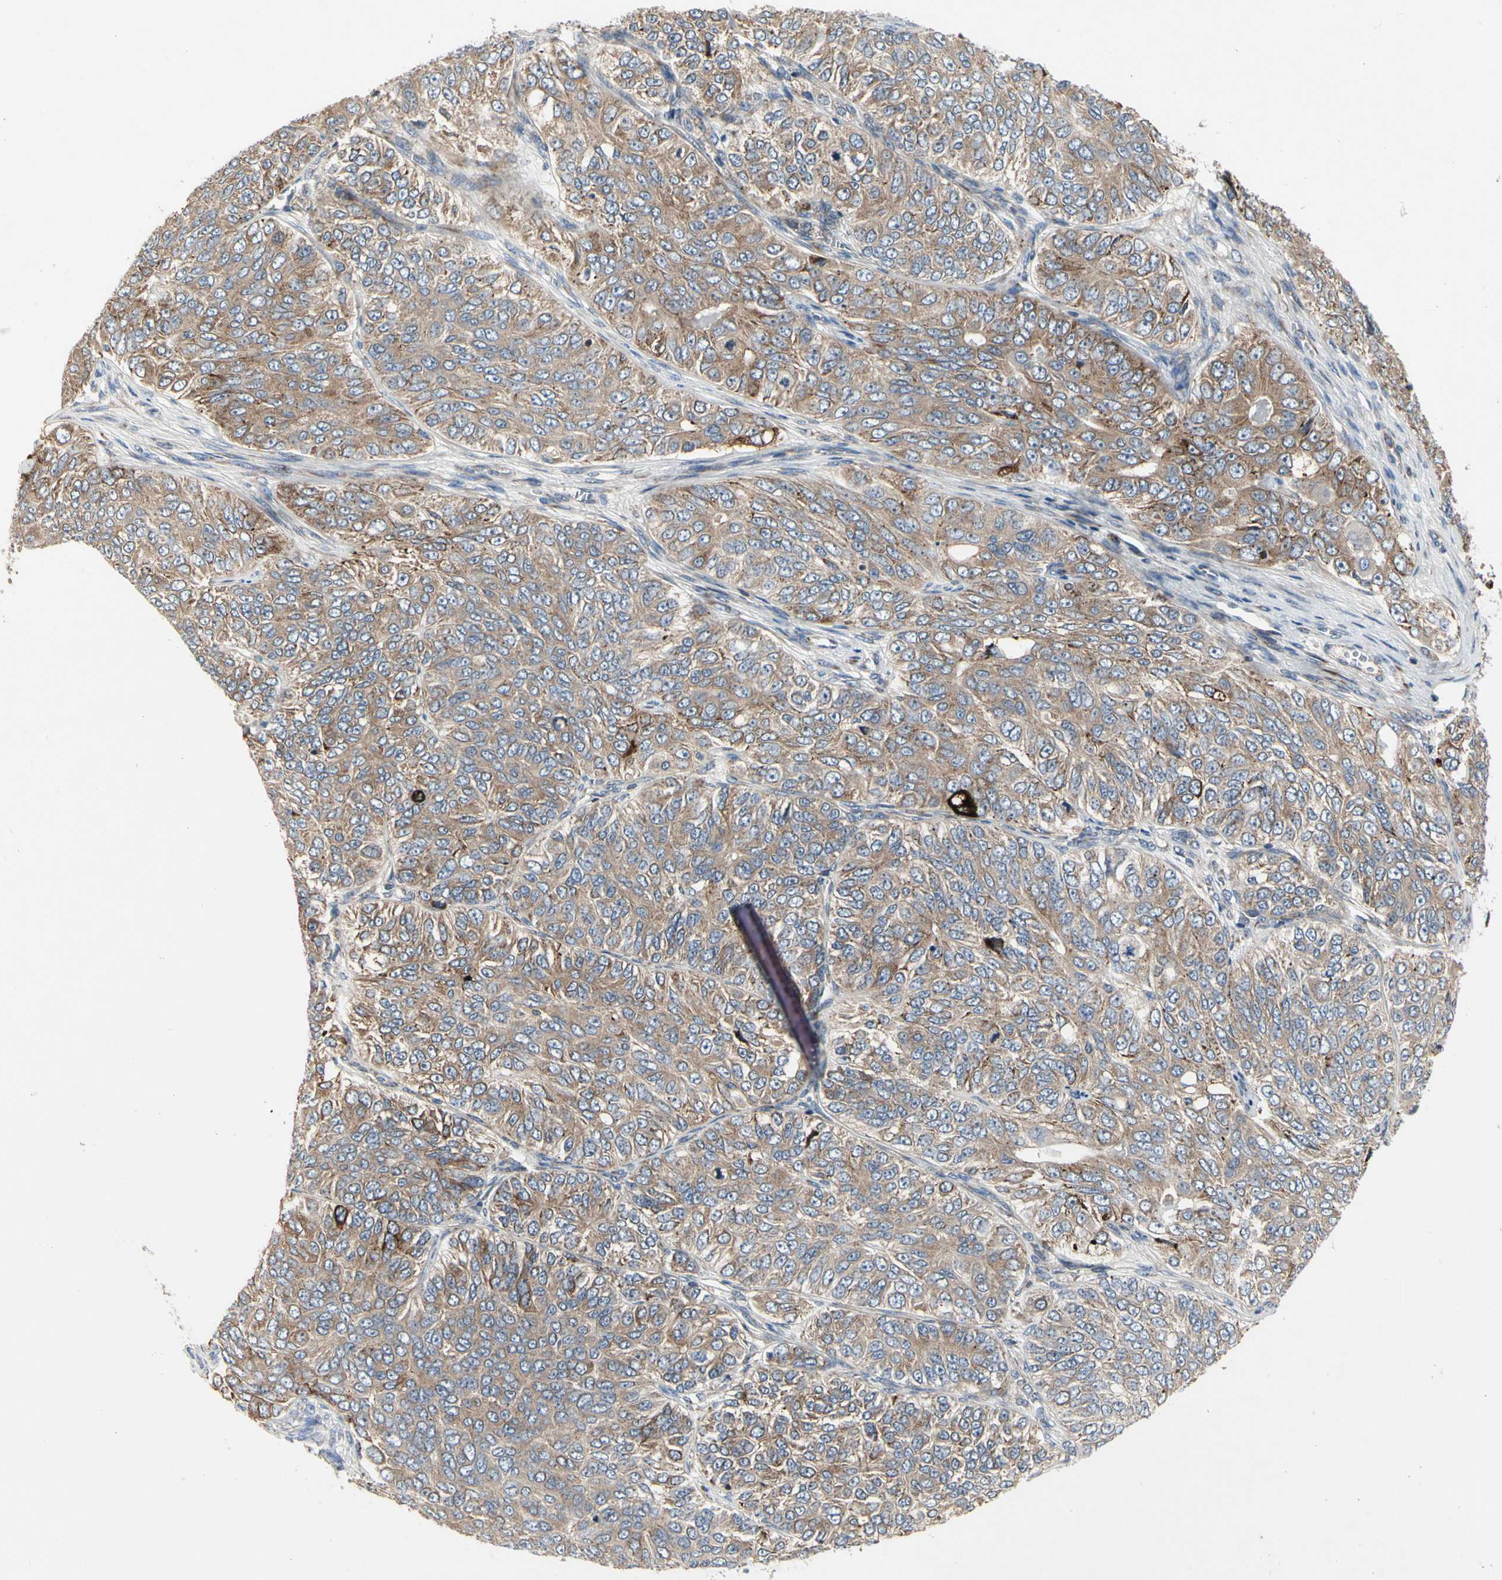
{"staining": {"intensity": "moderate", "quantity": ">75%", "location": "cytoplasmic/membranous"}, "tissue": "ovarian cancer", "cell_type": "Tumor cells", "image_type": "cancer", "snomed": [{"axis": "morphology", "description": "Carcinoma, endometroid"}, {"axis": "topography", "description": "Ovary"}], "caption": "This is a photomicrograph of IHC staining of ovarian cancer, which shows moderate staining in the cytoplasmic/membranous of tumor cells.", "gene": "MMEL1", "patient": {"sex": "female", "age": 51}}